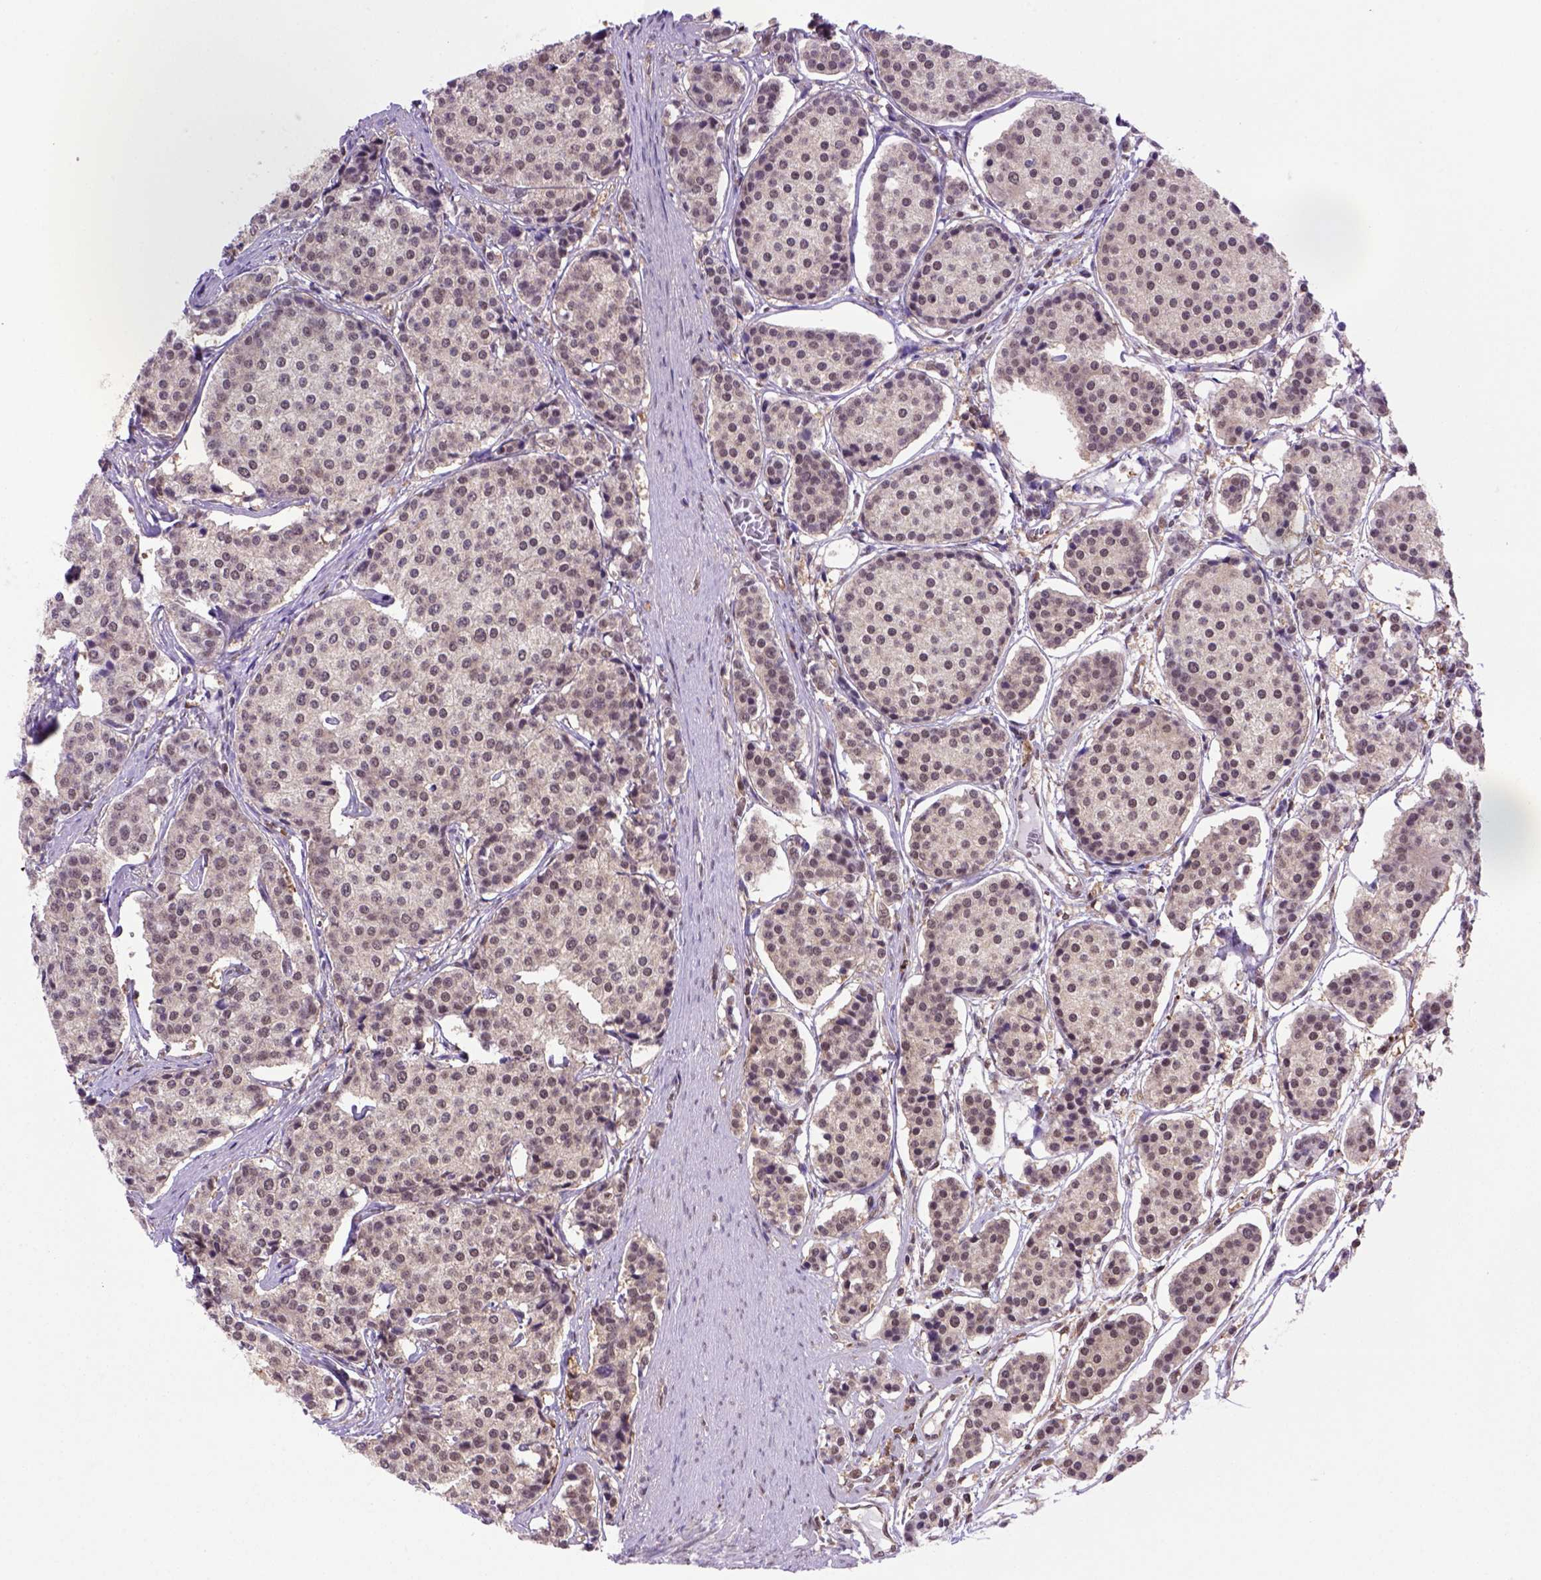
{"staining": {"intensity": "negative", "quantity": "none", "location": "none"}, "tissue": "carcinoid", "cell_type": "Tumor cells", "image_type": "cancer", "snomed": [{"axis": "morphology", "description": "Carcinoid, malignant, NOS"}, {"axis": "topography", "description": "Small intestine"}], "caption": "Tumor cells are negative for protein expression in human carcinoid.", "gene": "PSMC2", "patient": {"sex": "female", "age": 65}}